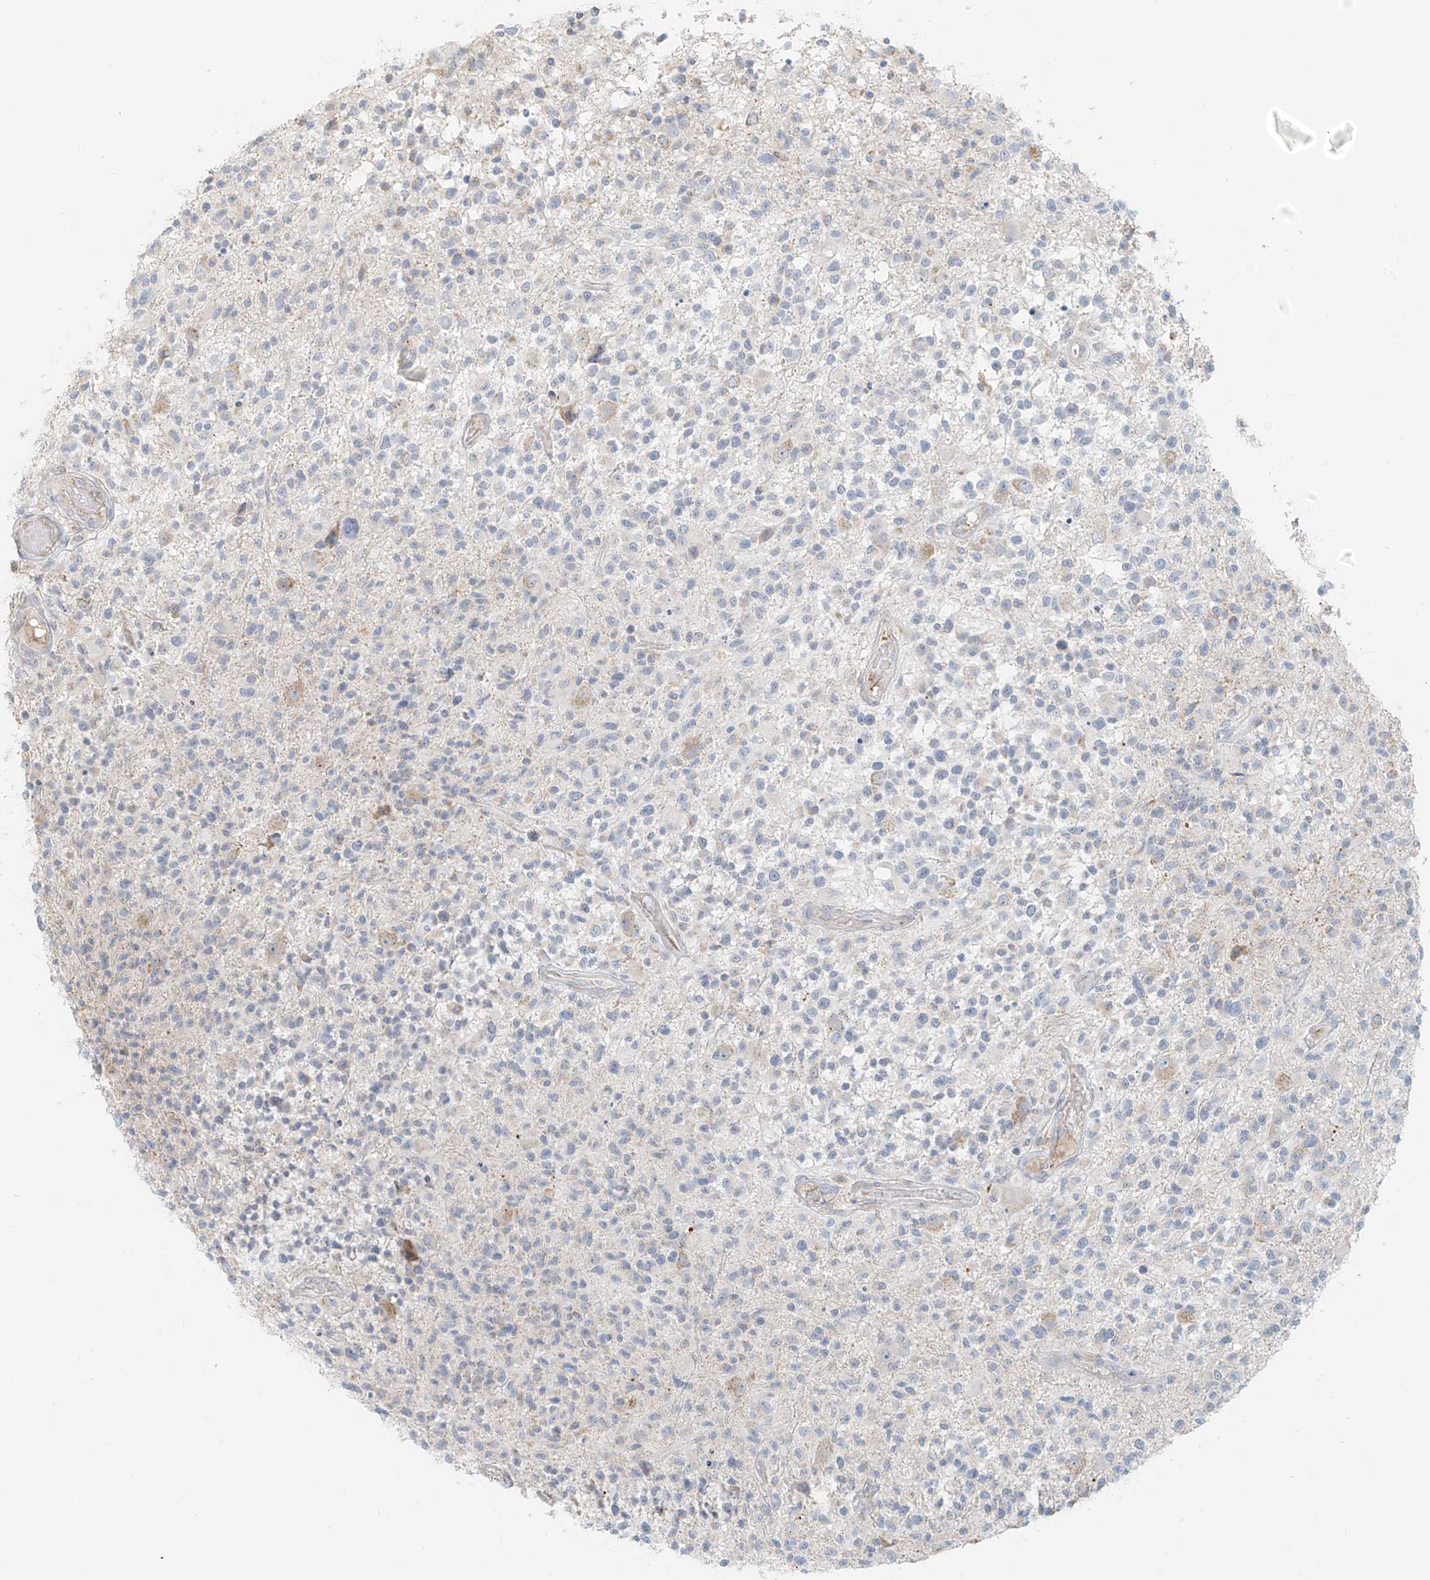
{"staining": {"intensity": "negative", "quantity": "none", "location": "none"}, "tissue": "glioma", "cell_type": "Tumor cells", "image_type": "cancer", "snomed": [{"axis": "morphology", "description": "Glioma, malignant, High grade"}, {"axis": "morphology", "description": "Glioblastoma, NOS"}, {"axis": "topography", "description": "Brain"}], "caption": "An image of glioma stained for a protein displays no brown staining in tumor cells.", "gene": "UST", "patient": {"sex": "male", "age": 60}}